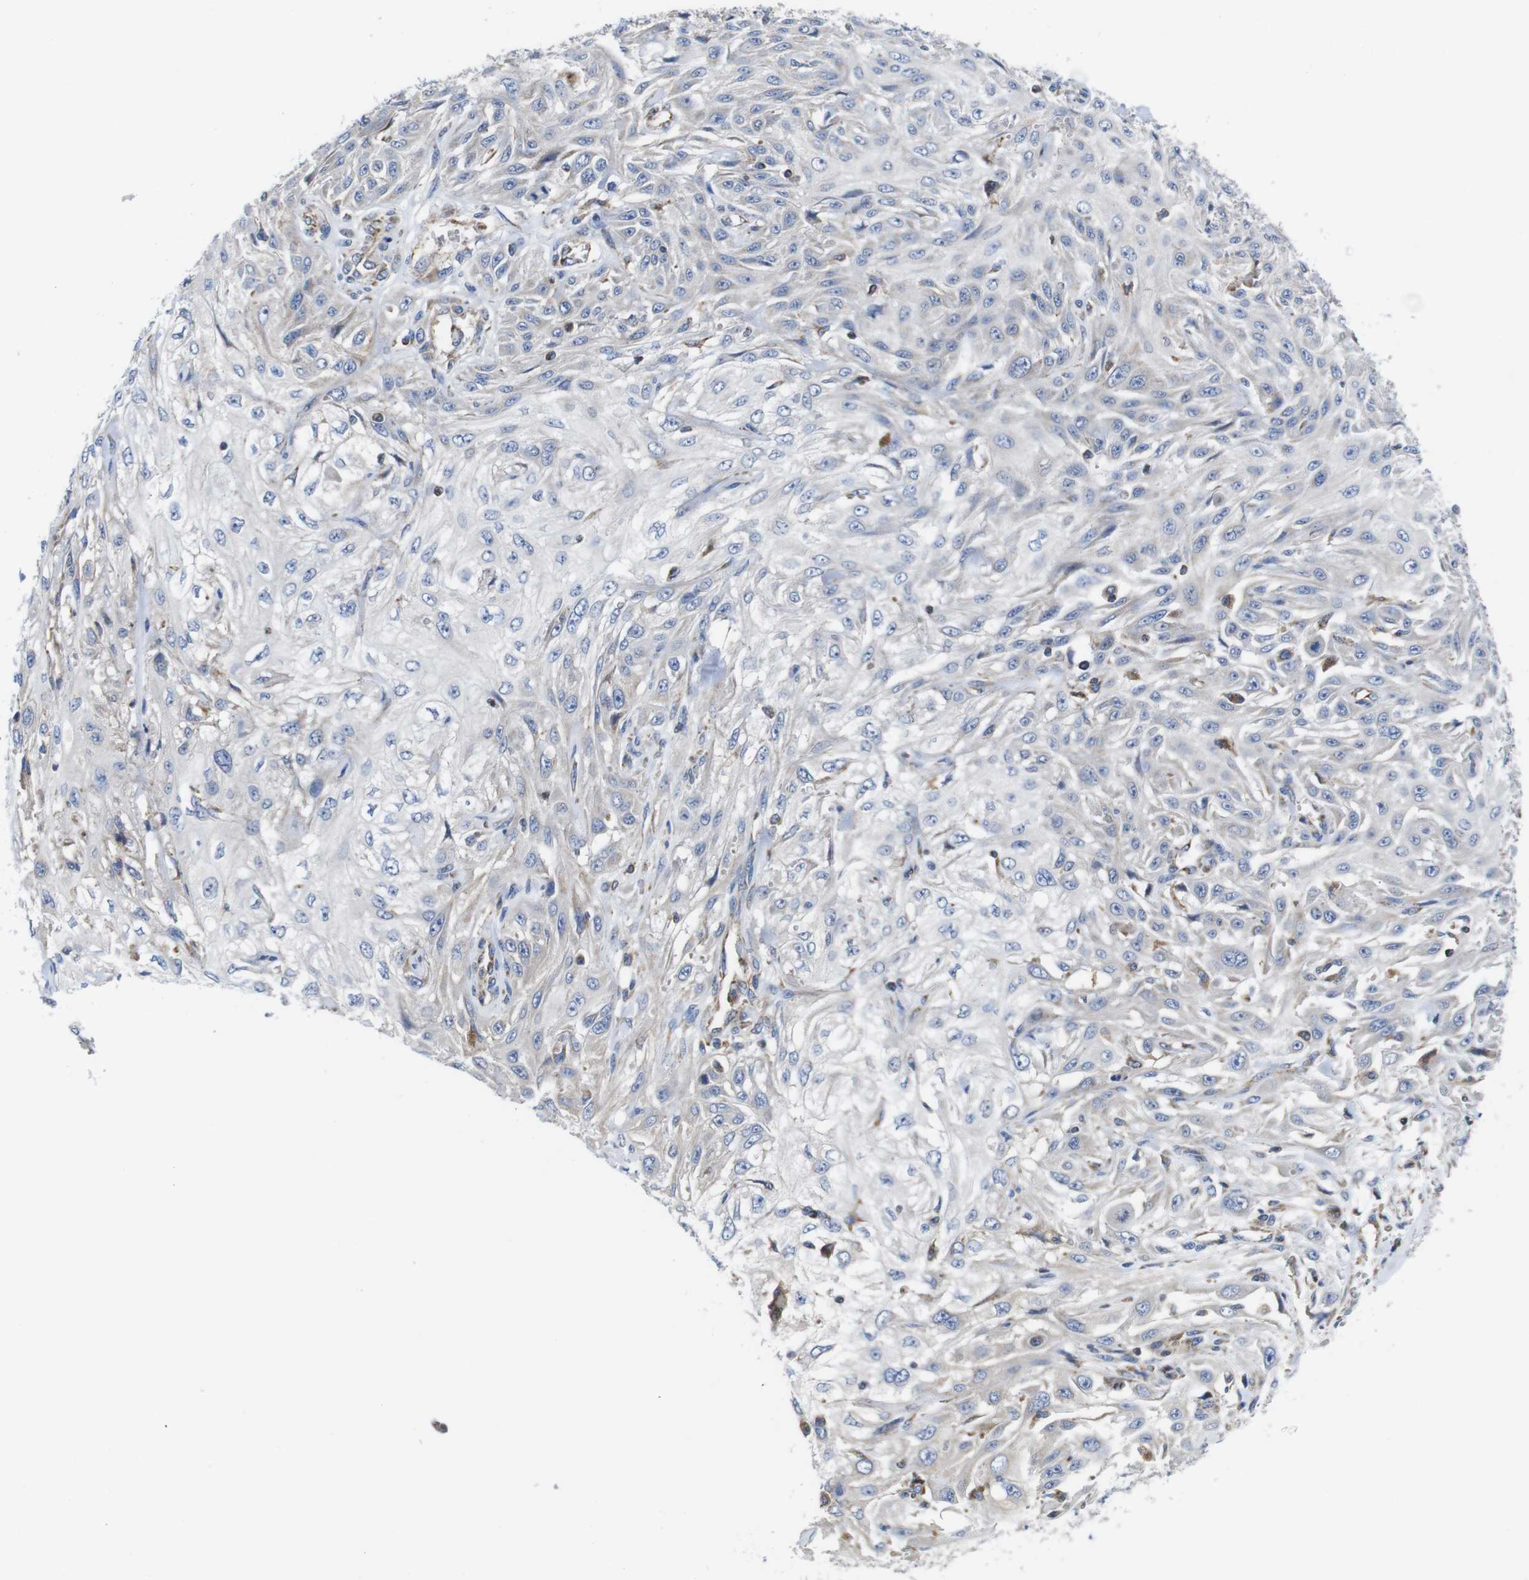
{"staining": {"intensity": "negative", "quantity": "none", "location": "none"}, "tissue": "skin cancer", "cell_type": "Tumor cells", "image_type": "cancer", "snomed": [{"axis": "morphology", "description": "Squamous cell carcinoma, NOS"}, {"axis": "topography", "description": "Skin"}], "caption": "Histopathology image shows no significant protein expression in tumor cells of skin cancer (squamous cell carcinoma).", "gene": "PDCD1LG2", "patient": {"sex": "male", "age": 75}}